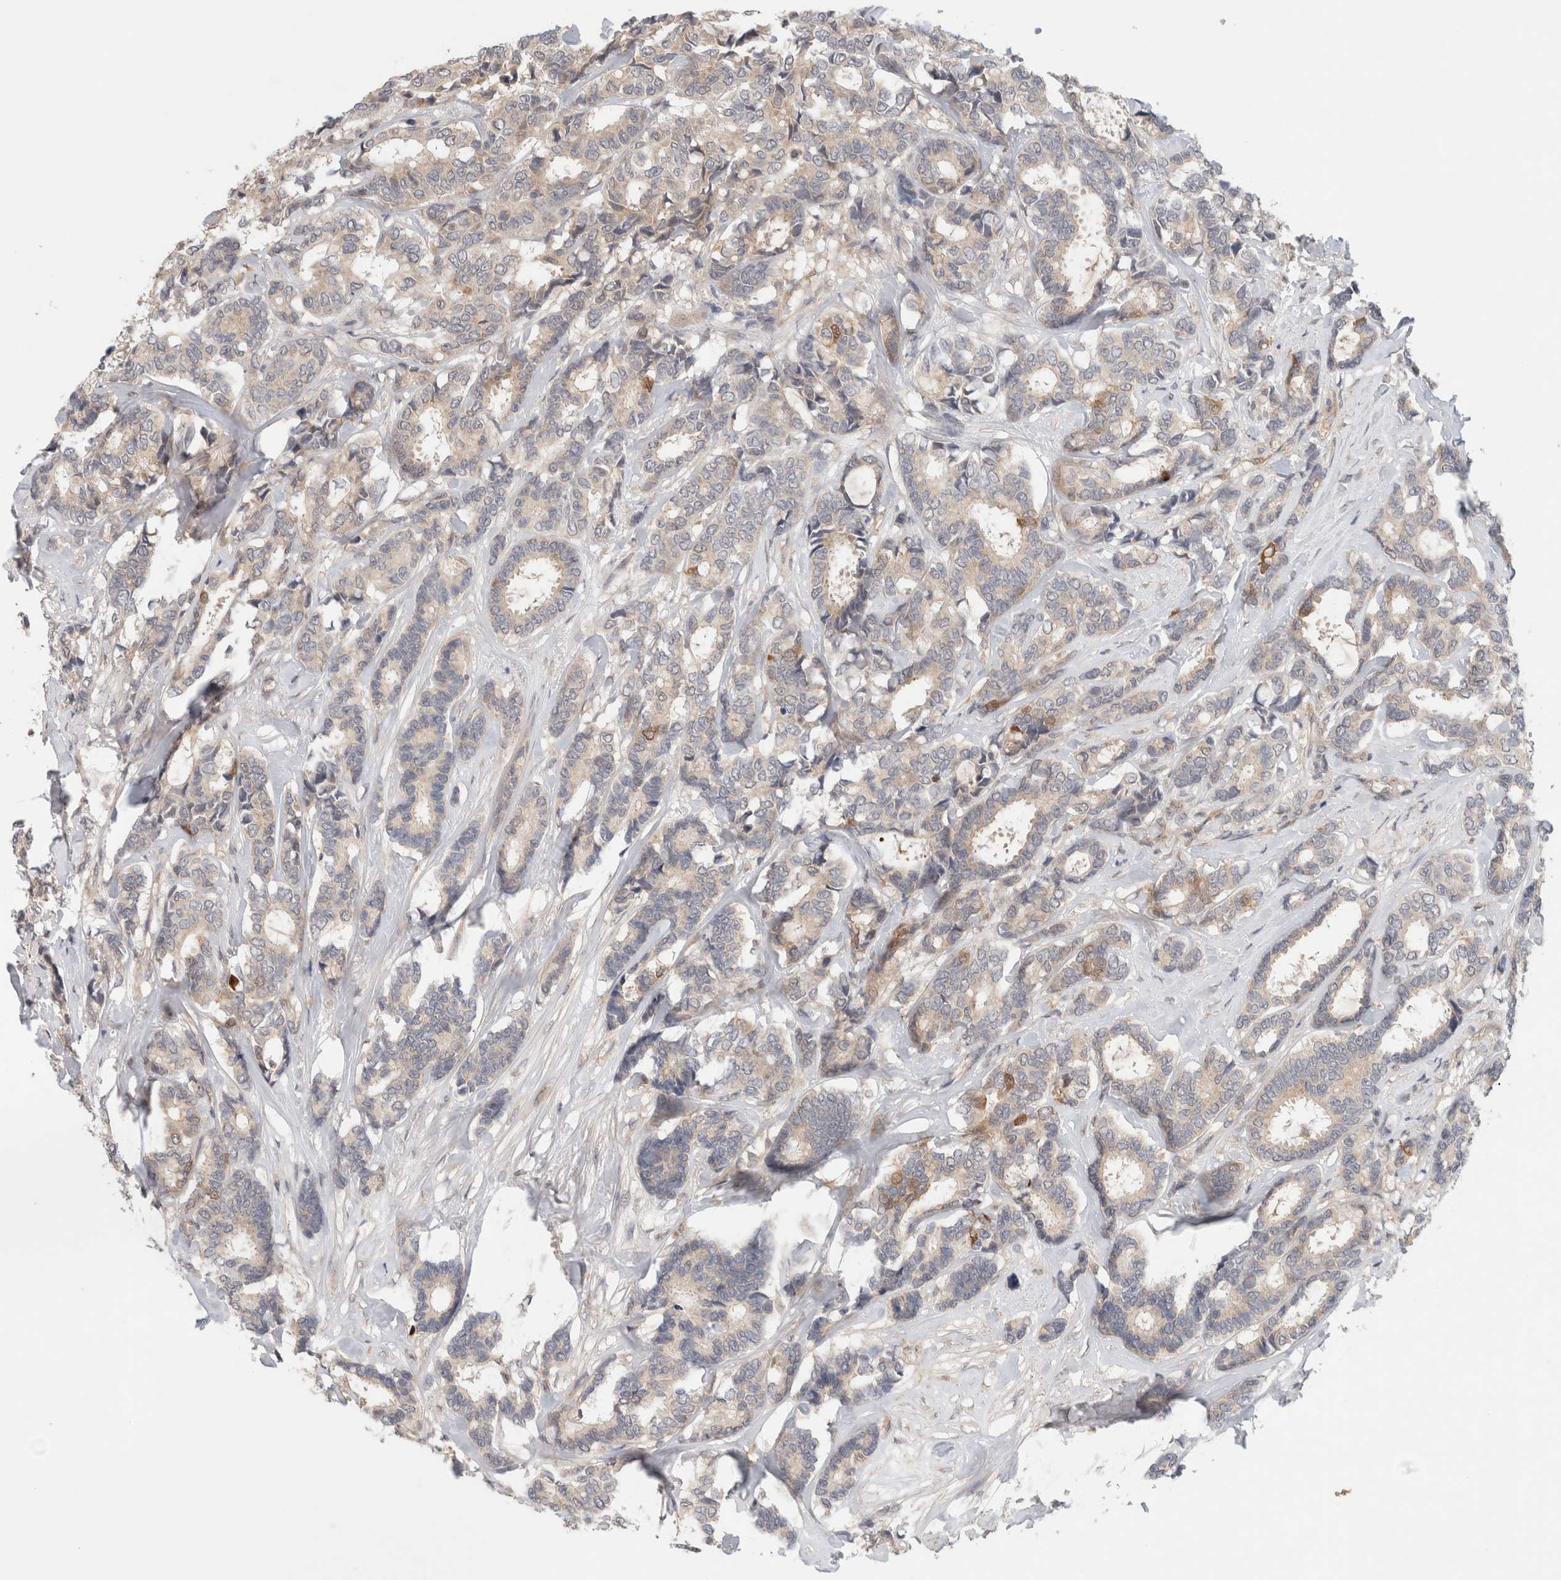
{"staining": {"intensity": "weak", "quantity": "<25%", "location": "cytoplasmic/membranous"}, "tissue": "breast cancer", "cell_type": "Tumor cells", "image_type": "cancer", "snomed": [{"axis": "morphology", "description": "Duct carcinoma"}, {"axis": "topography", "description": "Breast"}], "caption": "Tumor cells show no significant positivity in breast intraductal carcinoma.", "gene": "SGK1", "patient": {"sex": "female", "age": 87}}